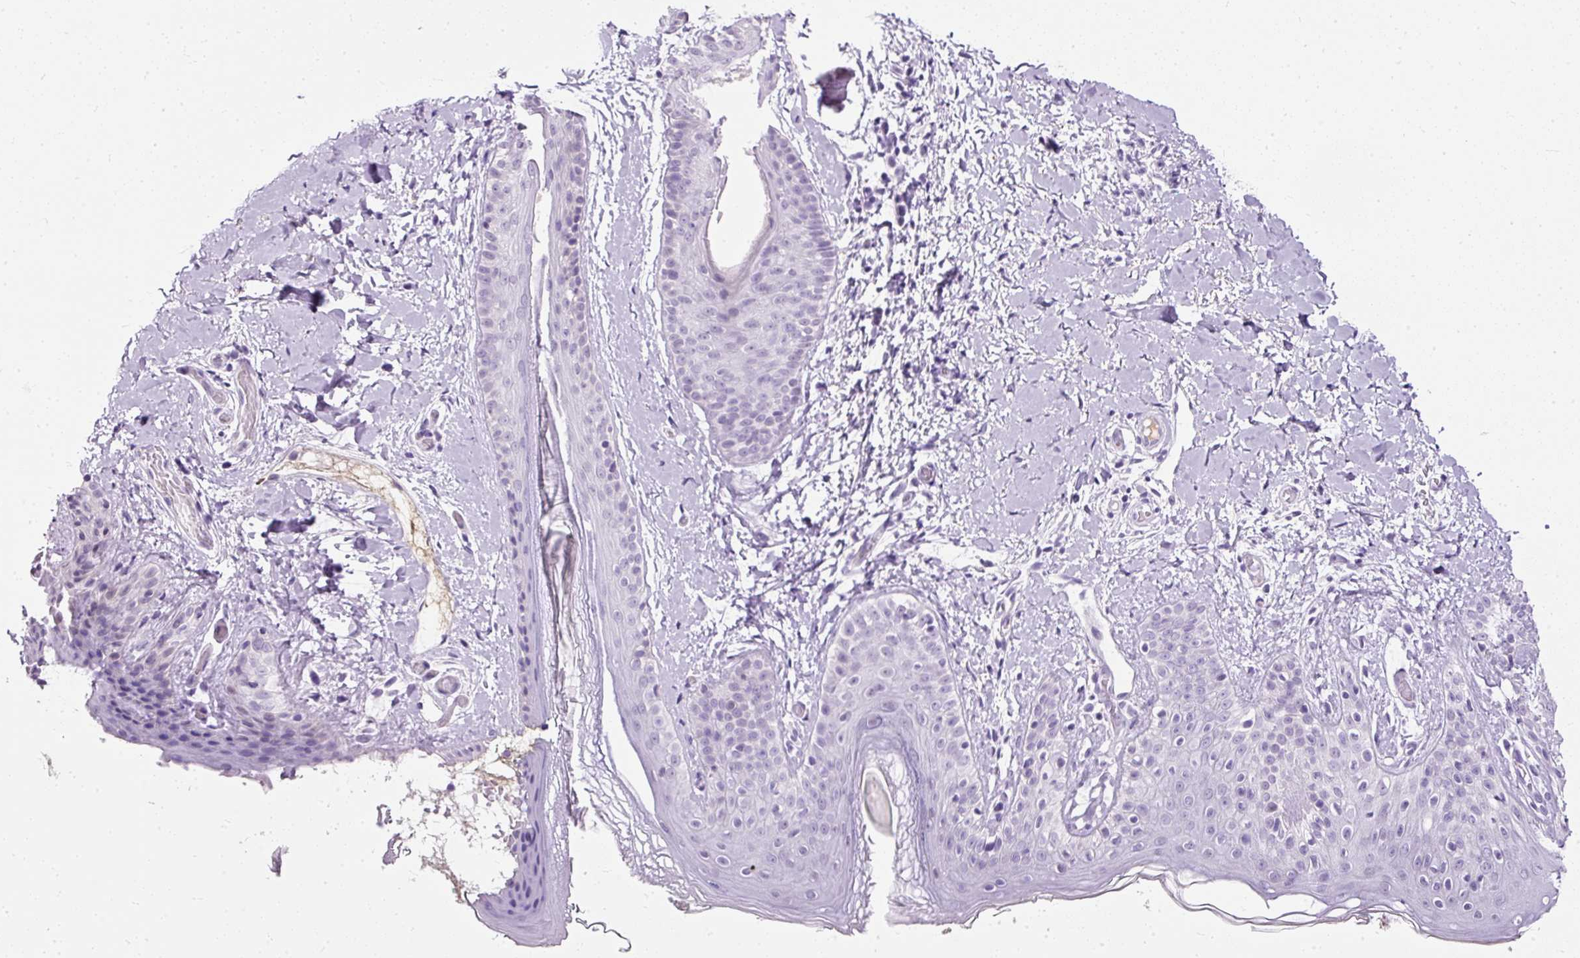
{"staining": {"intensity": "negative", "quantity": "none", "location": "none"}, "tissue": "skin", "cell_type": "Fibroblasts", "image_type": "normal", "snomed": [{"axis": "morphology", "description": "Normal tissue, NOS"}, {"axis": "topography", "description": "Skin"}], "caption": "A micrograph of human skin is negative for staining in fibroblasts.", "gene": "PDE6B", "patient": {"sex": "male", "age": 16}}